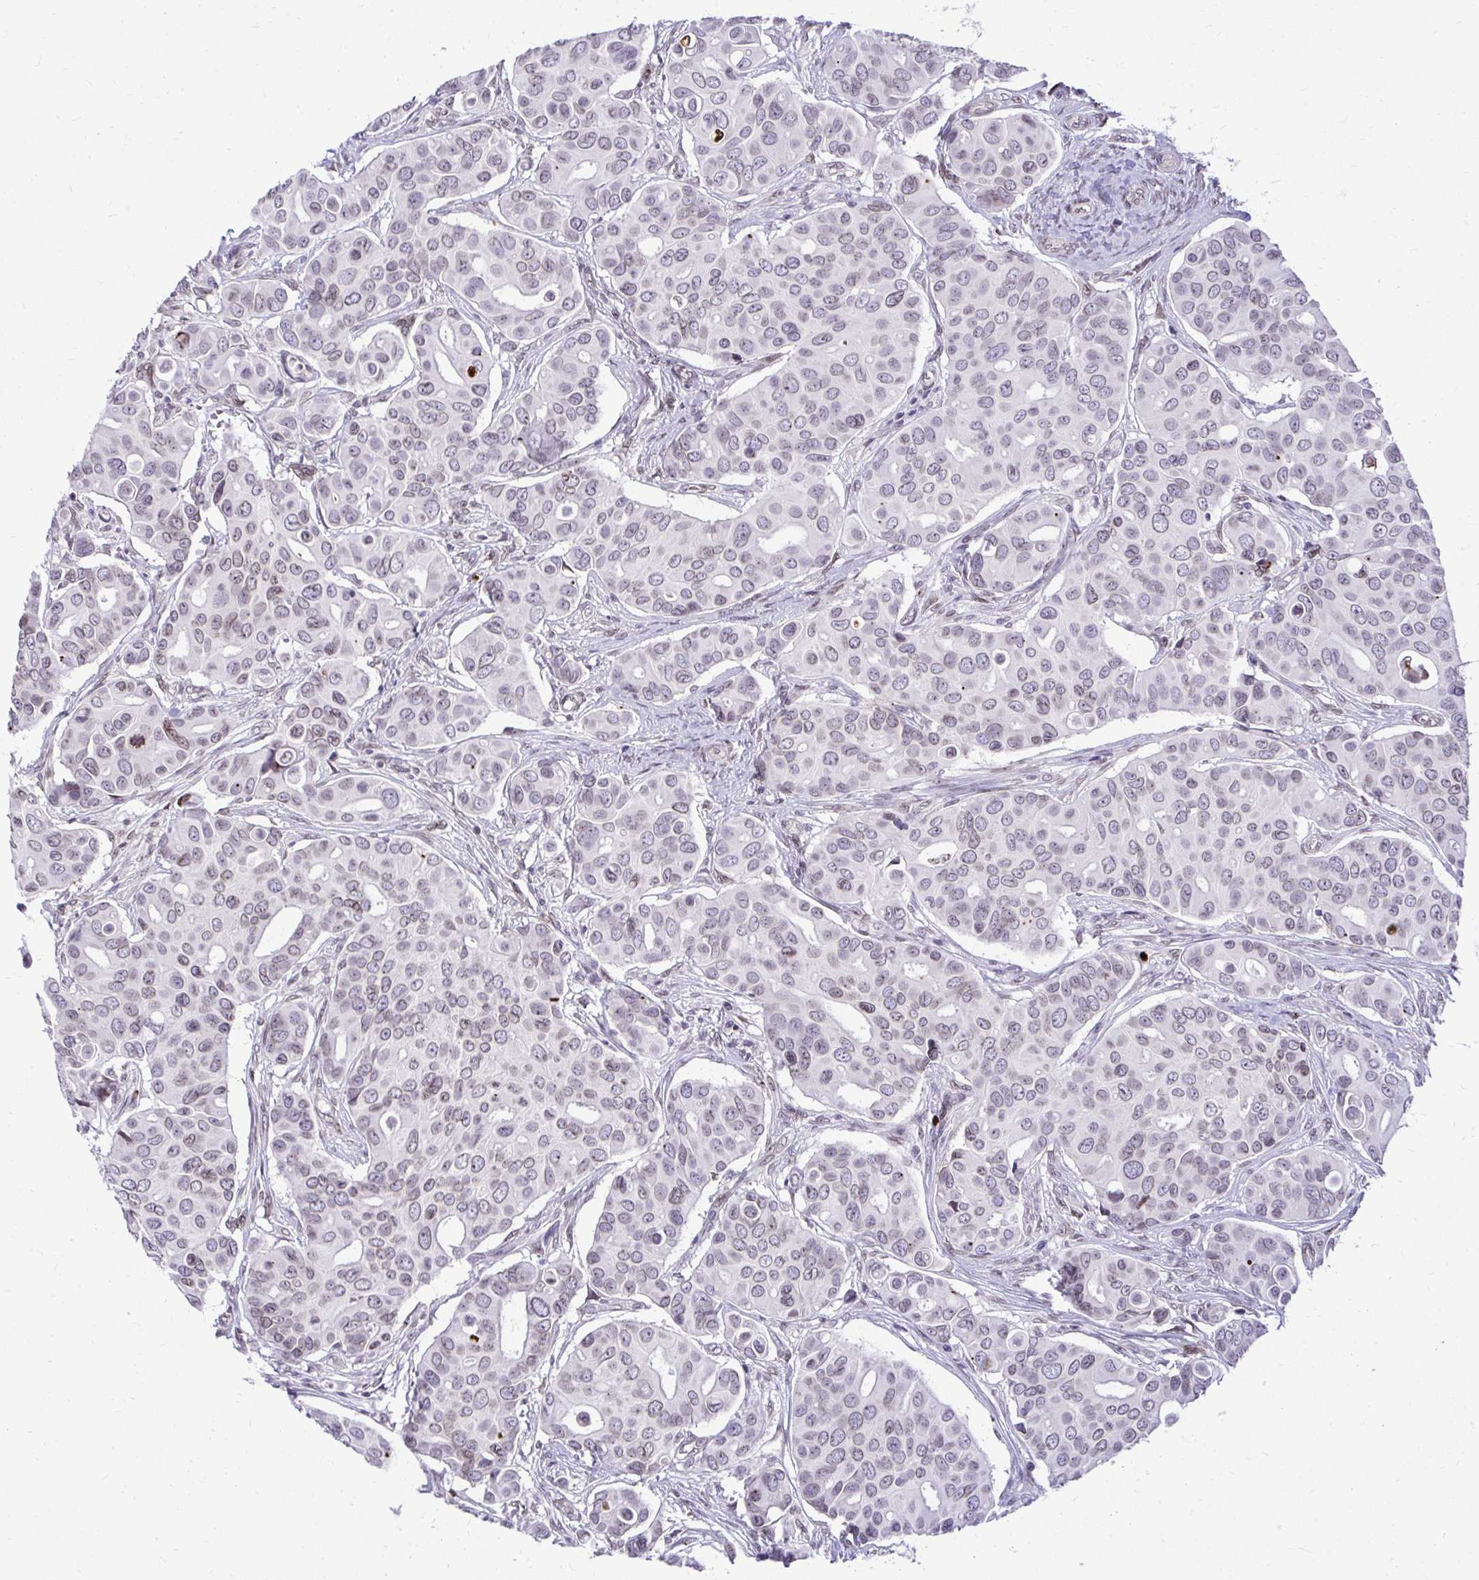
{"staining": {"intensity": "negative", "quantity": "none", "location": "none"}, "tissue": "breast cancer", "cell_type": "Tumor cells", "image_type": "cancer", "snomed": [{"axis": "morphology", "description": "Normal tissue, NOS"}, {"axis": "morphology", "description": "Duct carcinoma"}, {"axis": "topography", "description": "Skin"}, {"axis": "topography", "description": "Breast"}], "caption": "Immunohistochemical staining of intraductal carcinoma (breast) displays no significant staining in tumor cells.", "gene": "BANF1", "patient": {"sex": "female", "age": 54}}